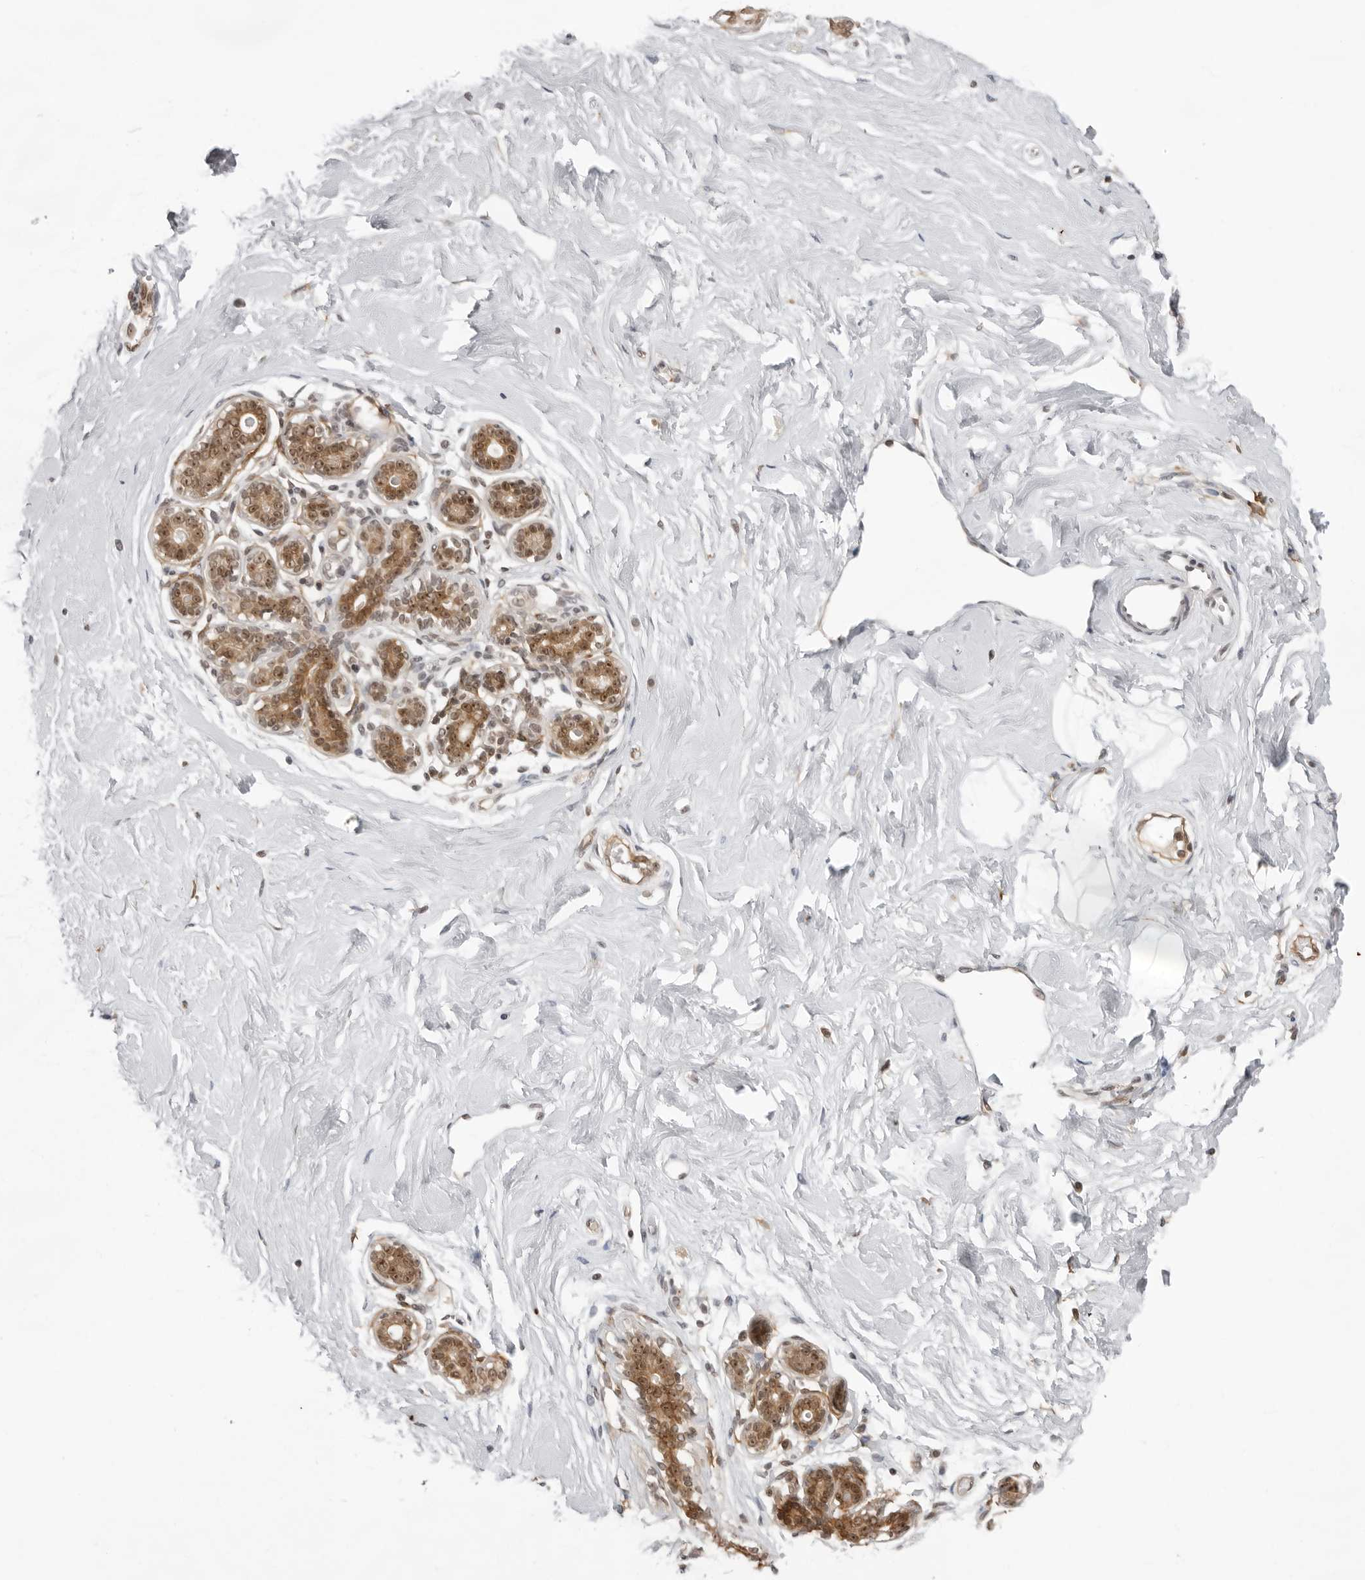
{"staining": {"intensity": "negative", "quantity": "none", "location": "none"}, "tissue": "breast", "cell_type": "Adipocytes", "image_type": "normal", "snomed": [{"axis": "morphology", "description": "Normal tissue, NOS"}, {"axis": "morphology", "description": "Adenoma, NOS"}, {"axis": "topography", "description": "Breast"}], "caption": "Protein analysis of normal breast shows no significant positivity in adipocytes.", "gene": "EXOSC10", "patient": {"sex": "female", "age": 23}}